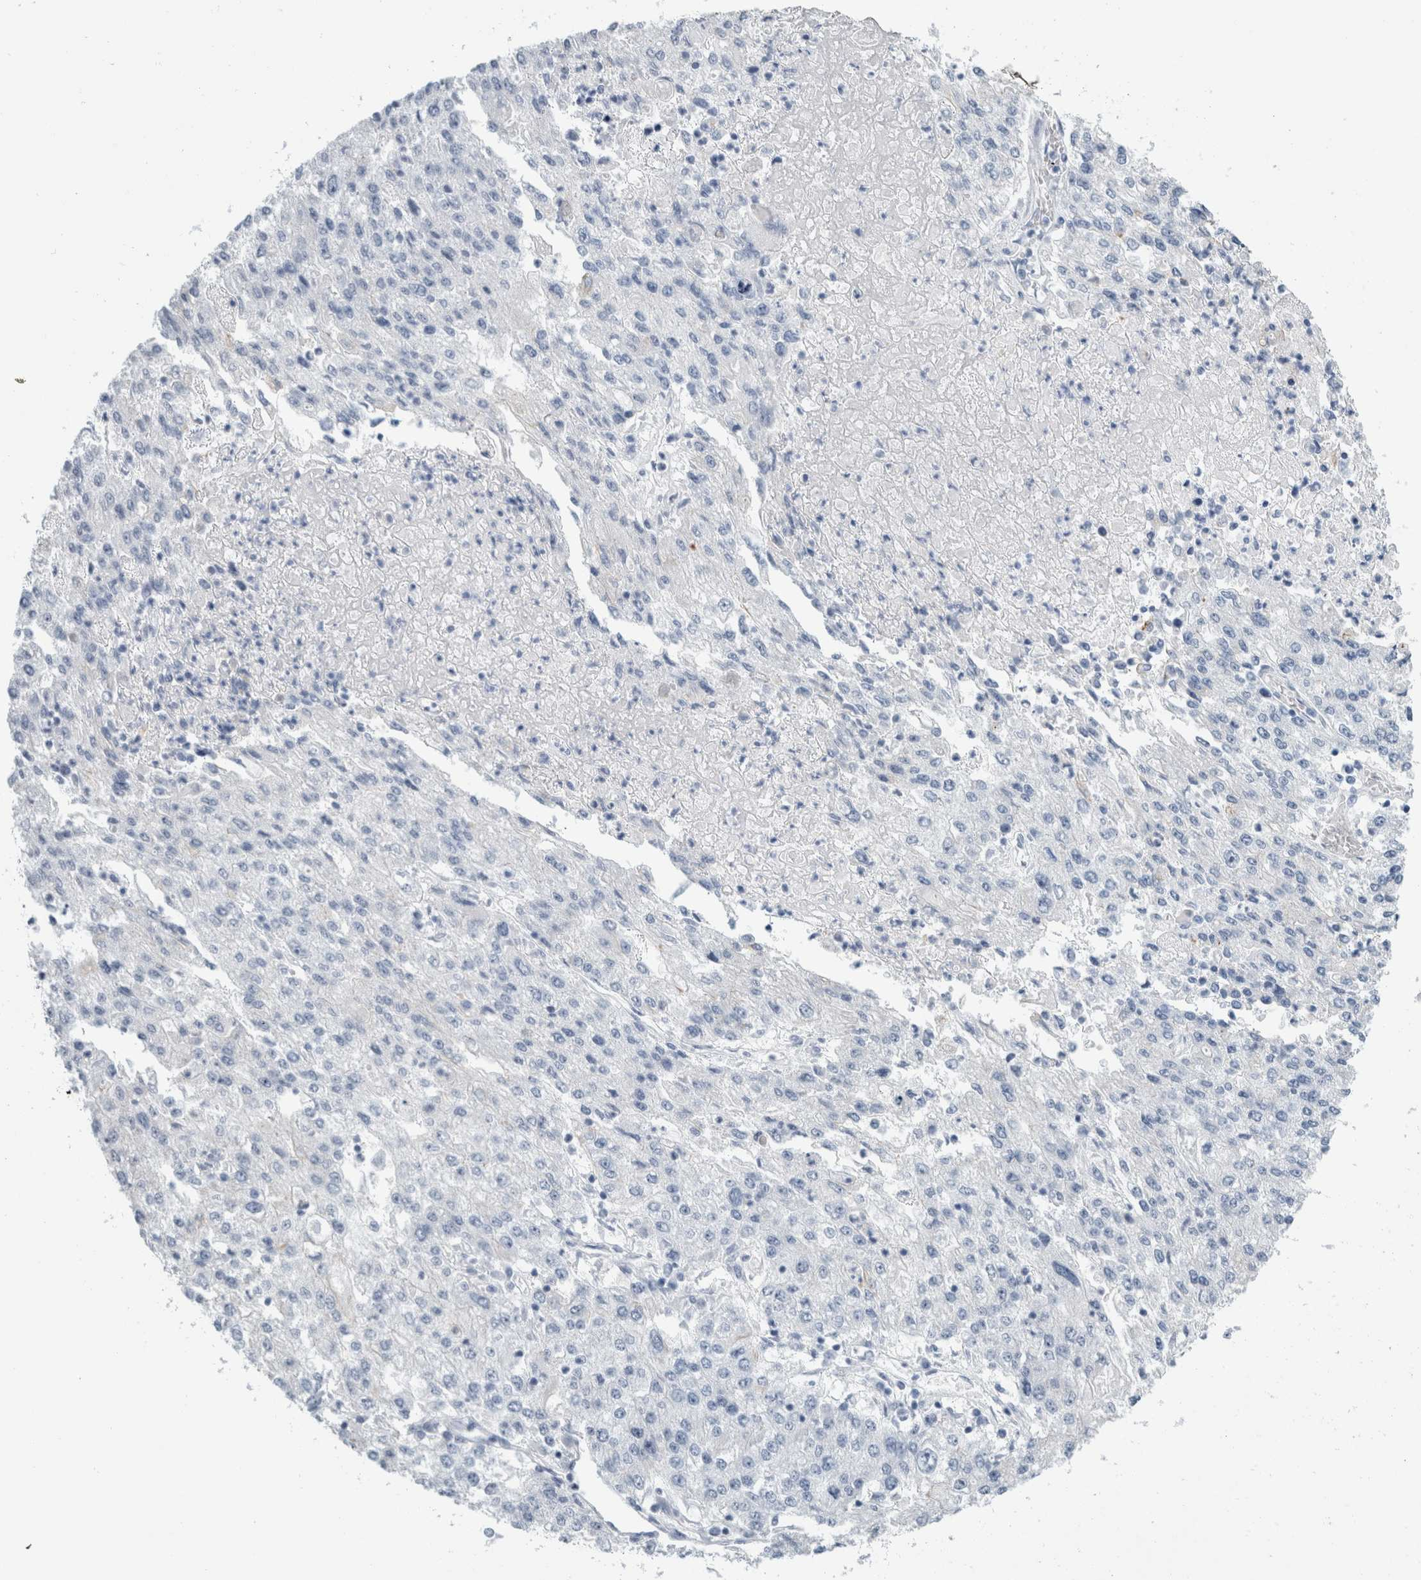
{"staining": {"intensity": "negative", "quantity": "none", "location": "none"}, "tissue": "endometrial cancer", "cell_type": "Tumor cells", "image_type": "cancer", "snomed": [{"axis": "morphology", "description": "Adenocarcinoma, NOS"}, {"axis": "topography", "description": "Endometrium"}], "caption": "IHC micrograph of endometrial adenocarcinoma stained for a protein (brown), which shows no positivity in tumor cells.", "gene": "RPH3AL", "patient": {"sex": "female", "age": 49}}